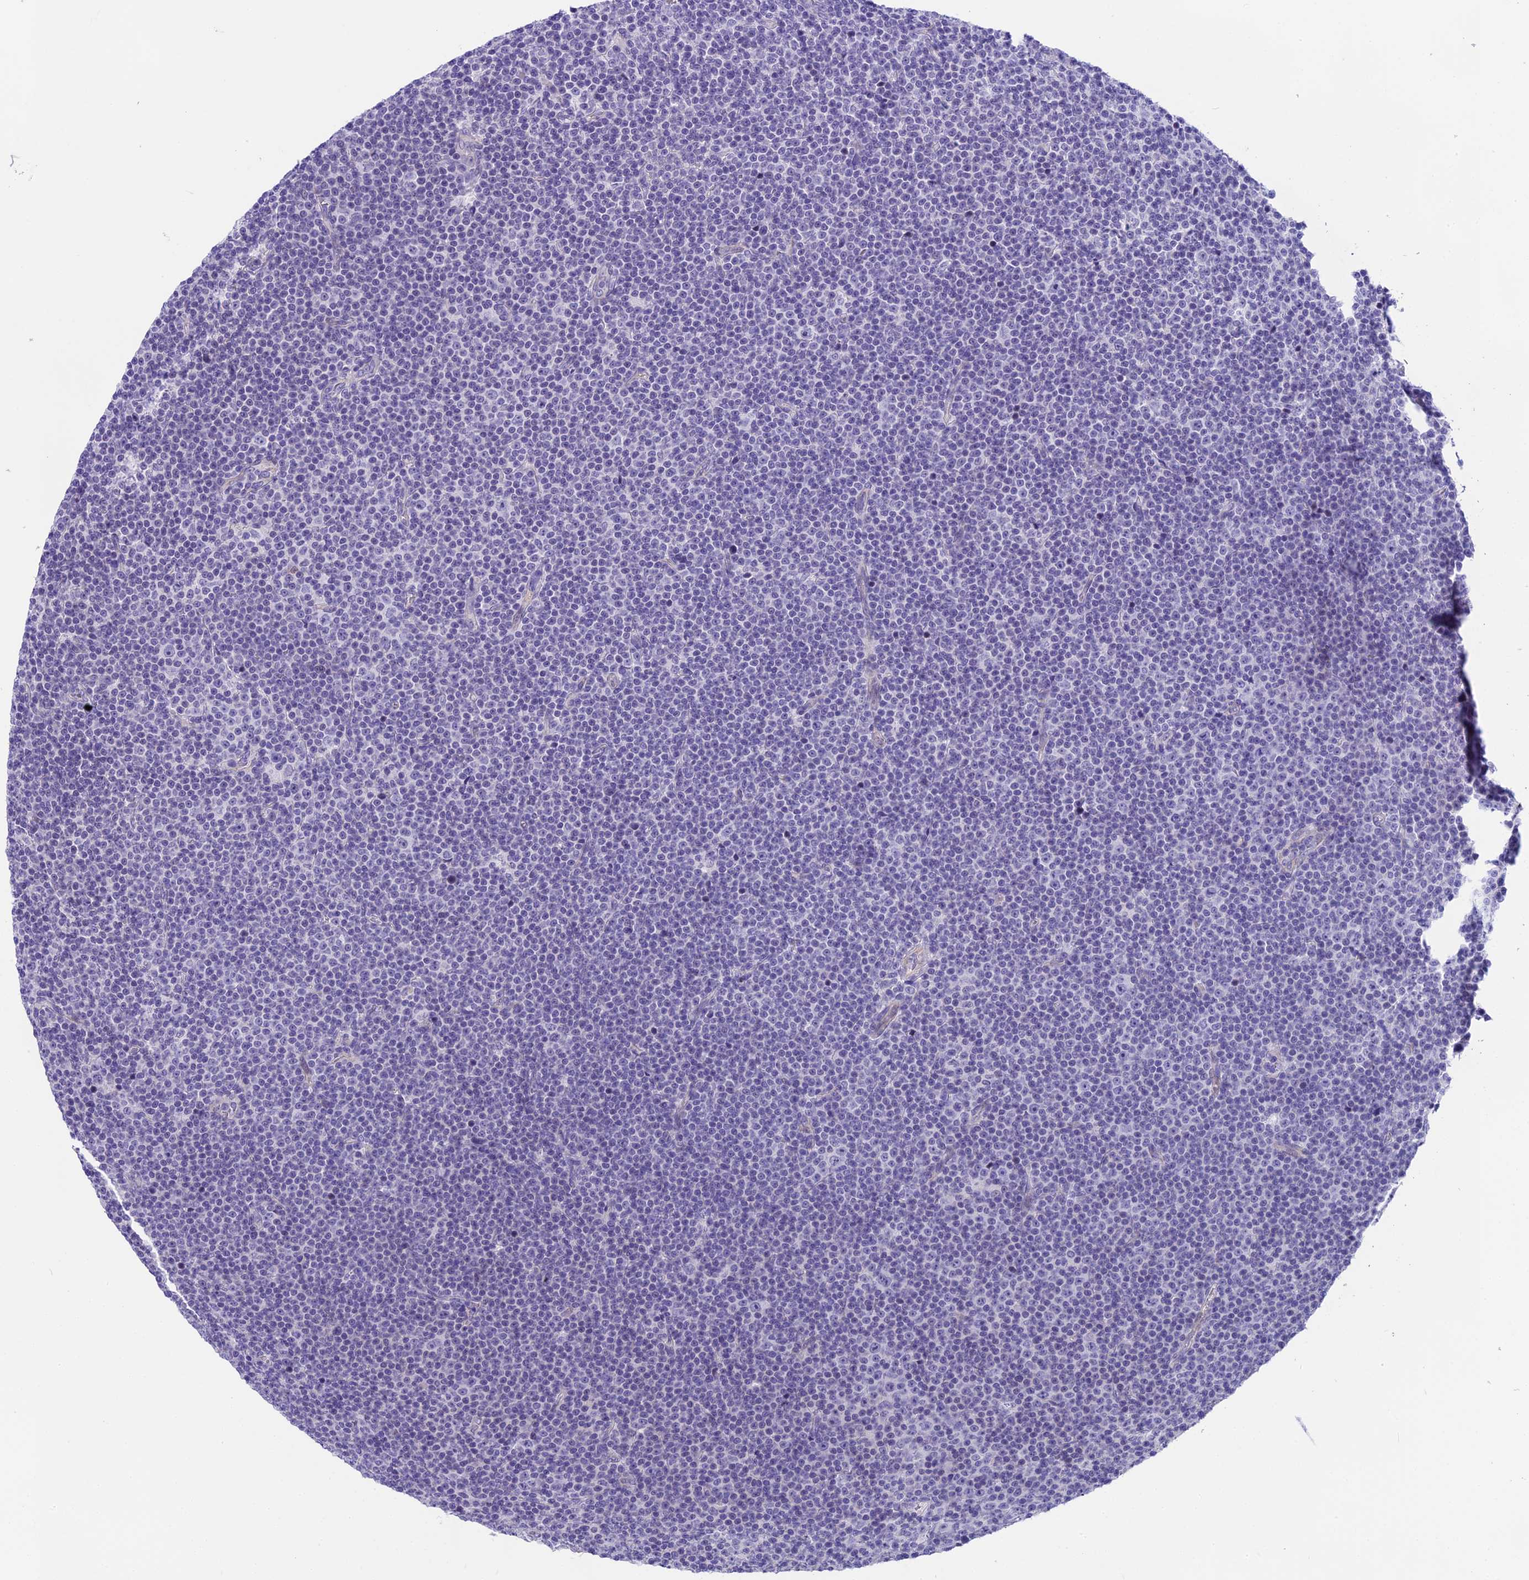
{"staining": {"intensity": "negative", "quantity": "none", "location": "none"}, "tissue": "lymphoma", "cell_type": "Tumor cells", "image_type": "cancer", "snomed": [{"axis": "morphology", "description": "Malignant lymphoma, non-Hodgkin's type, Low grade"}, {"axis": "topography", "description": "Lymph node"}], "caption": "Protein analysis of low-grade malignant lymphoma, non-Hodgkin's type reveals no significant positivity in tumor cells. (DAB (3,3'-diaminobenzidine) immunohistochemistry visualized using brightfield microscopy, high magnification).", "gene": "PRR15", "patient": {"sex": "female", "age": 67}}